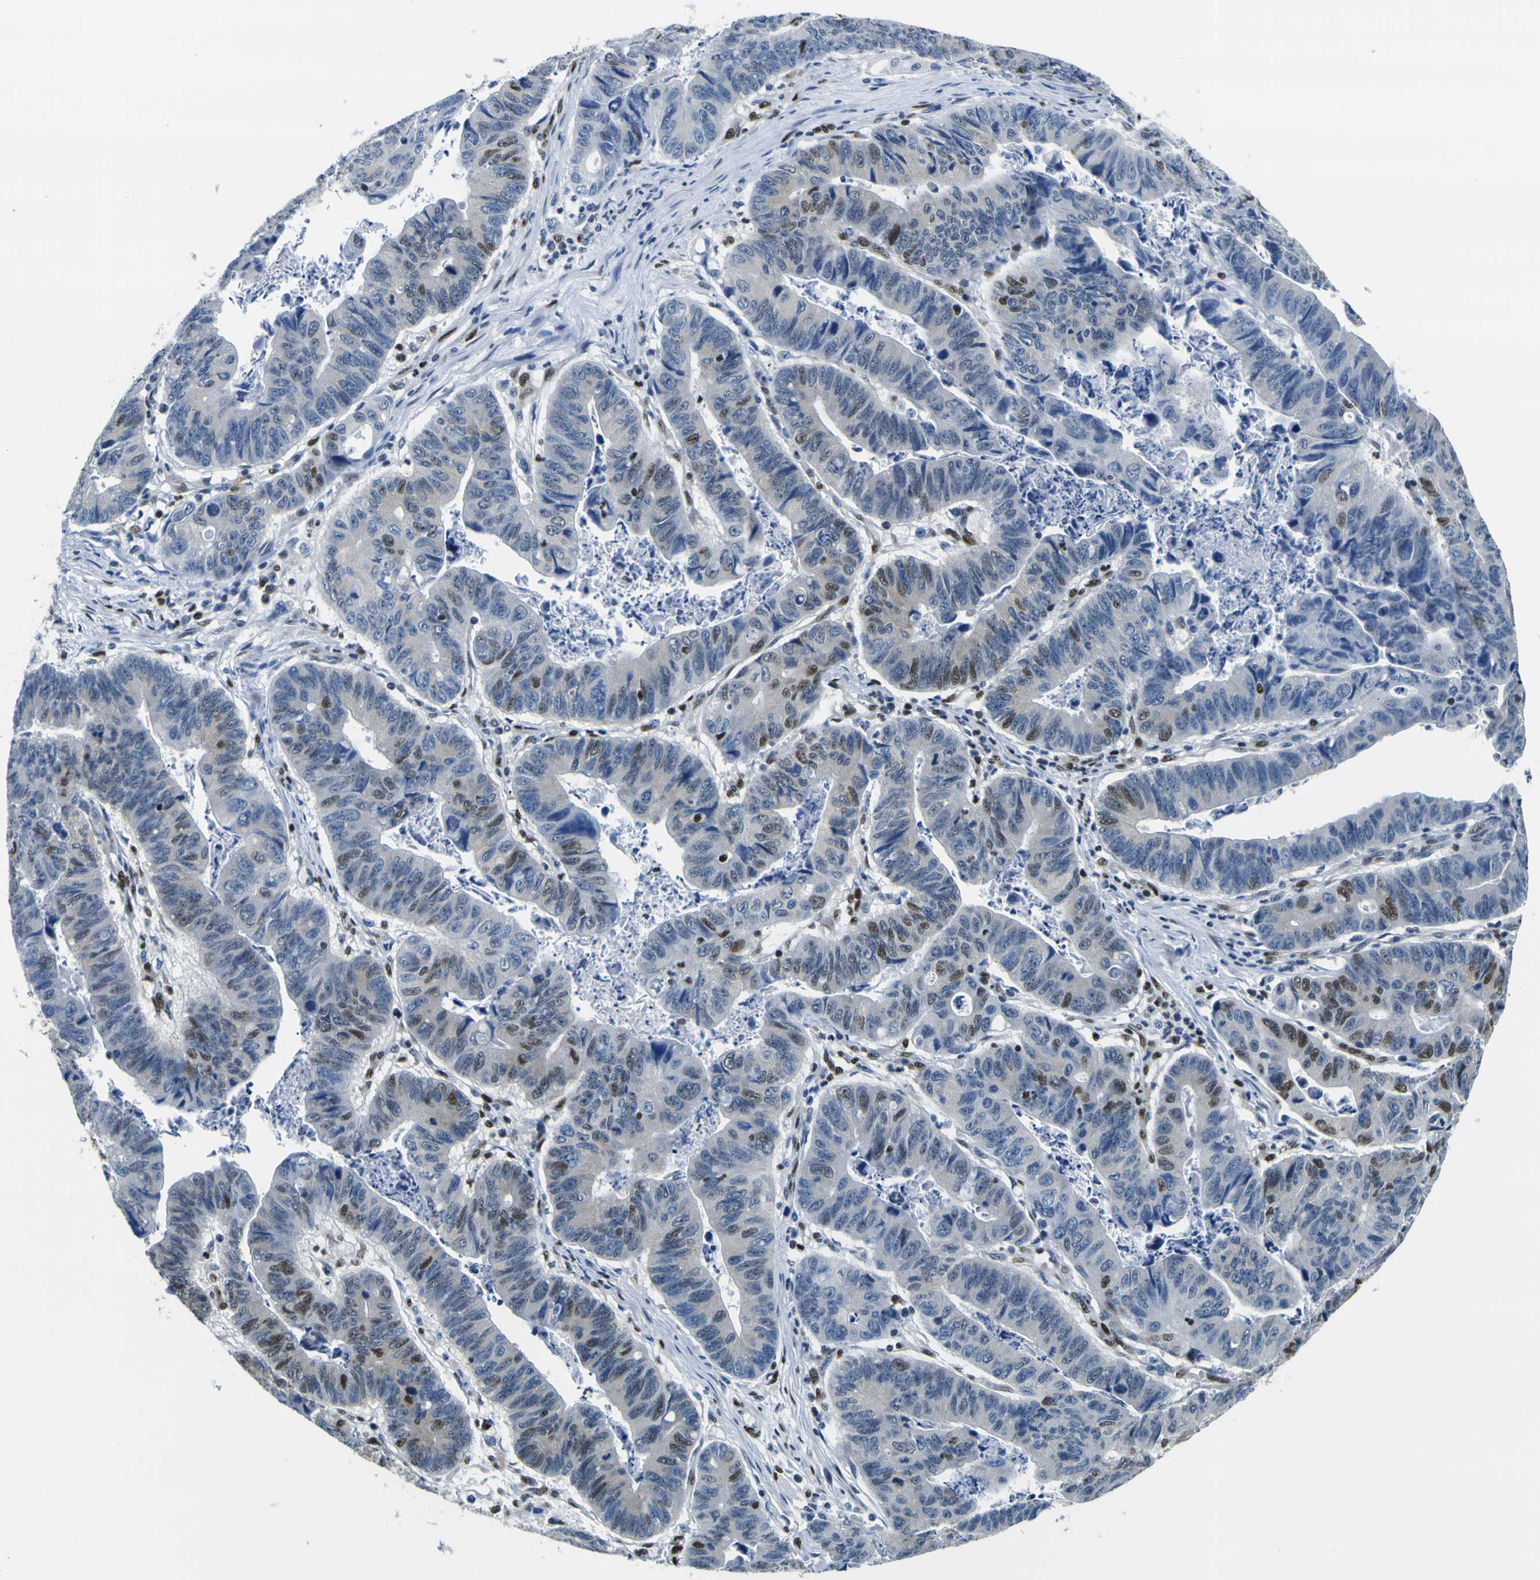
{"staining": {"intensity": "moderate", "quantity": "<25%", "location": "nuclear"}, "tissue": "stomach cancer", "cell_type": "Tumor cells", "image_type": "cancer", "snomed": [{"axis": "morphology", "description": "Adenocarcinoma, NOS"}, {"axis": "topography", "description": "Stomach, lower"}], "caption": "A brown stain shows moderate nuclear staining of a protein in human stomach adenocarcinoma tumor cells.", "gene": "SP1", "patient": {"sex": "male", "age": 77}}